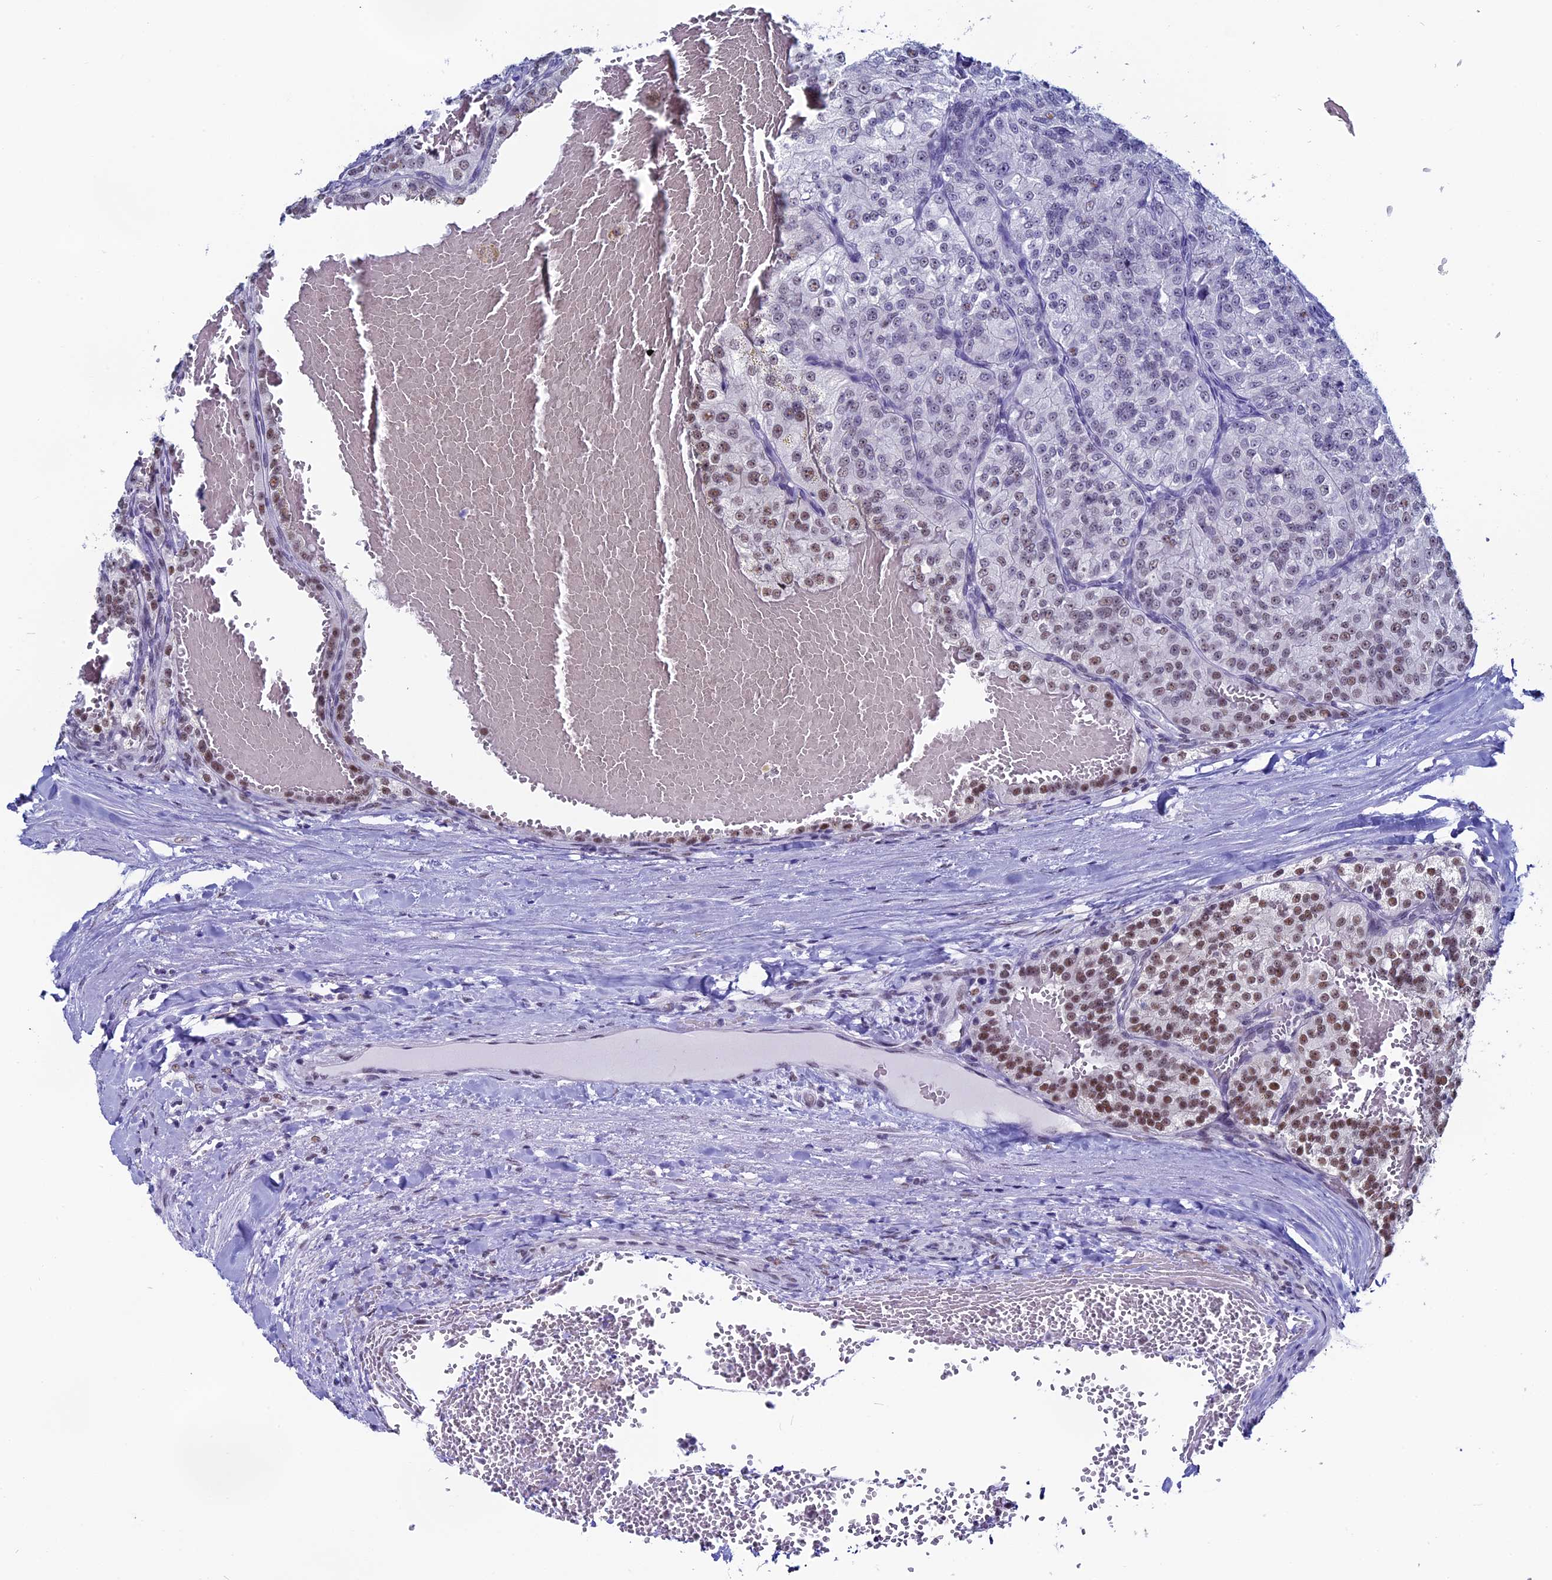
{"staining": {"intensity": "moderate", "quantity": "25%-75%", "location": "nuclear"}, "tissue": "renal cancer", "cell_type": "Tumor cells", "image_type": "cancer", "snomed": [{"axis": "morphology", "description": "Adenocarcinoma, NOS"}, {"axis": "topography", "description": "Kidney"}], "caption": "Immunohistochemistry (IHC) image of neoplastic tissue: human renal cancer (adenocarcinoma) stained using immunohistochemistry (IHC) displays medium levels of moderate protein expression localized specifically in the nuclear of tumor cells, appearing as a nuclear brown color.", "gene": "CD2BP2", "patient": {"sex": "female", "age": 63}}